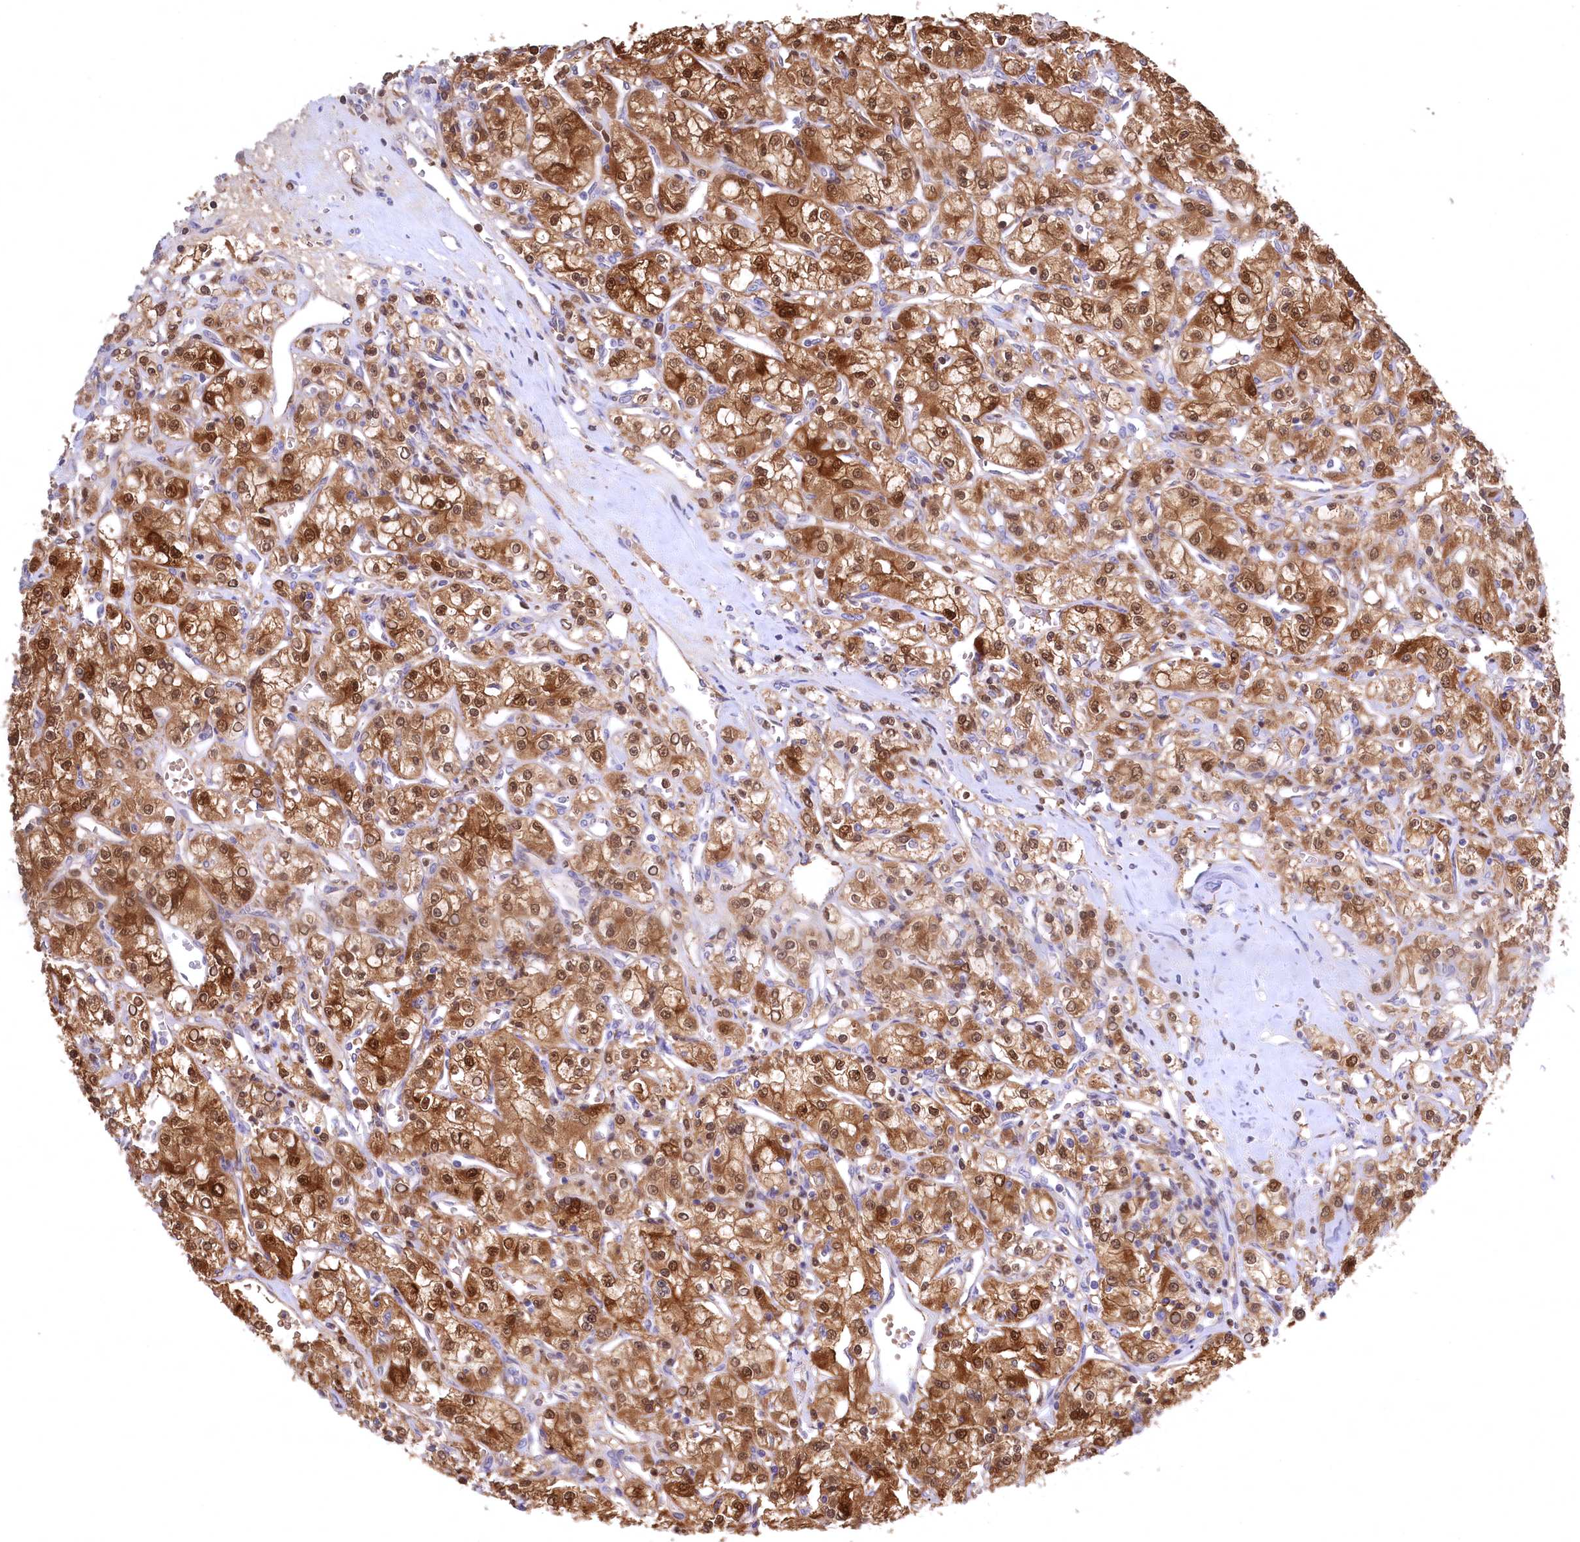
{"staining": {"intensity": "moderate", "quantity": ">75%", "location": "cytoplasmic/membranous,nuclear"}, "tissue": "renal cancer", "cell_type": "Tumor cells", "image_type": "cancer", "snomed": [{"axis": "morphology", "description": "Adenocarcinoma, NOS"}, {"axis": "topography", "description": "Kidney"}], "caption": "Immunohistochemical staining of renal adenocarcinoma displays moderate cytoplasmic/membranous and nuclear protein expression in about >75% of tumor cells.", "gene": "C11orf54", "patient": {"sex": "female", "age": 59}}